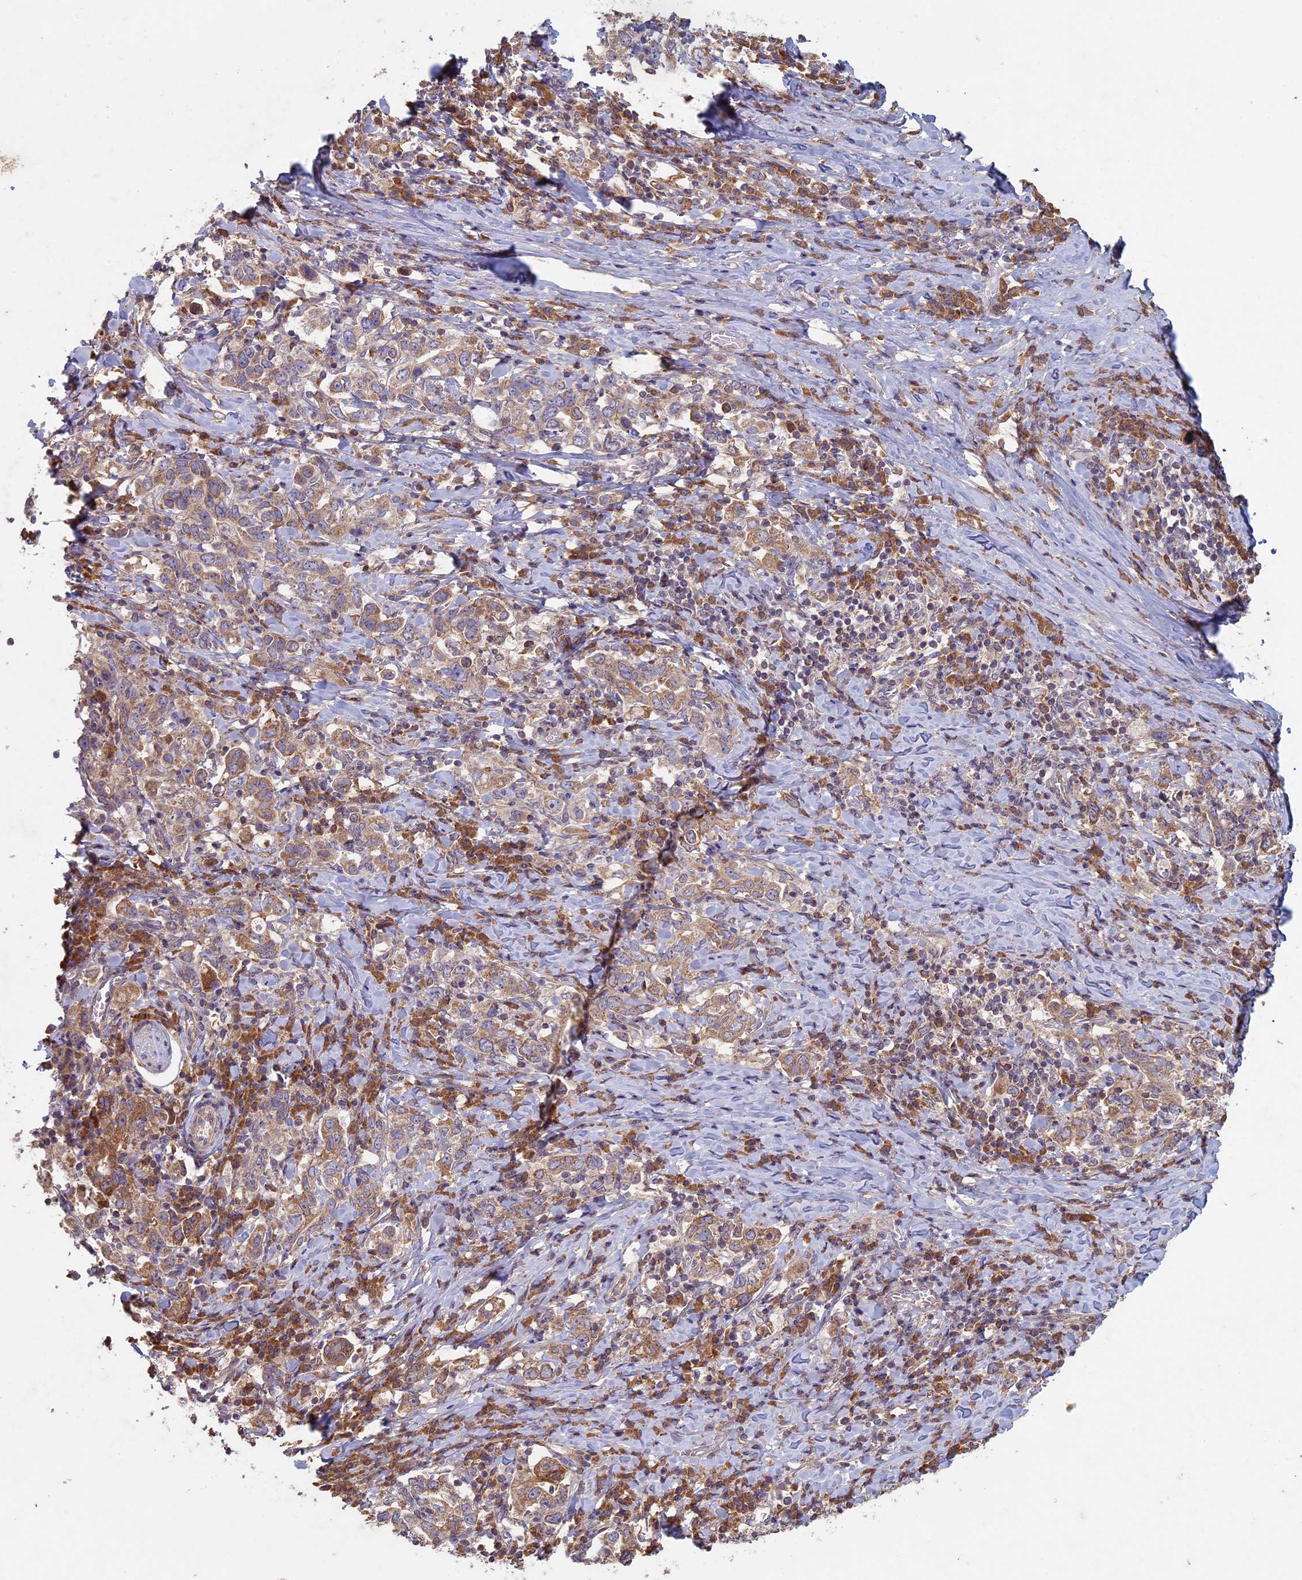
{"staining": {"intensity": "moderate", "quantity": ">75%", "location": "cytoplasmic/membranous"}, "tissue": "stomach cancer", "cell_type": "Tumor cells", "image_type": "cancer", "snomed": [{"axis": "morphology", "description": "Adenocarcinoma, NOS"}, {"axis": "topography", "description": "Stomach, upper"}, {"axis": "topography", "description": "Stomach"}], "caption": "Immunohistochemical staining of stomach adenocarcinoma displays medium levels of moderate cytoplasmic/membranous protein staining in approximately >75% of tumor cells.", "gene": "RCCD1", "patient": {"sex": "male", "age": 62}}